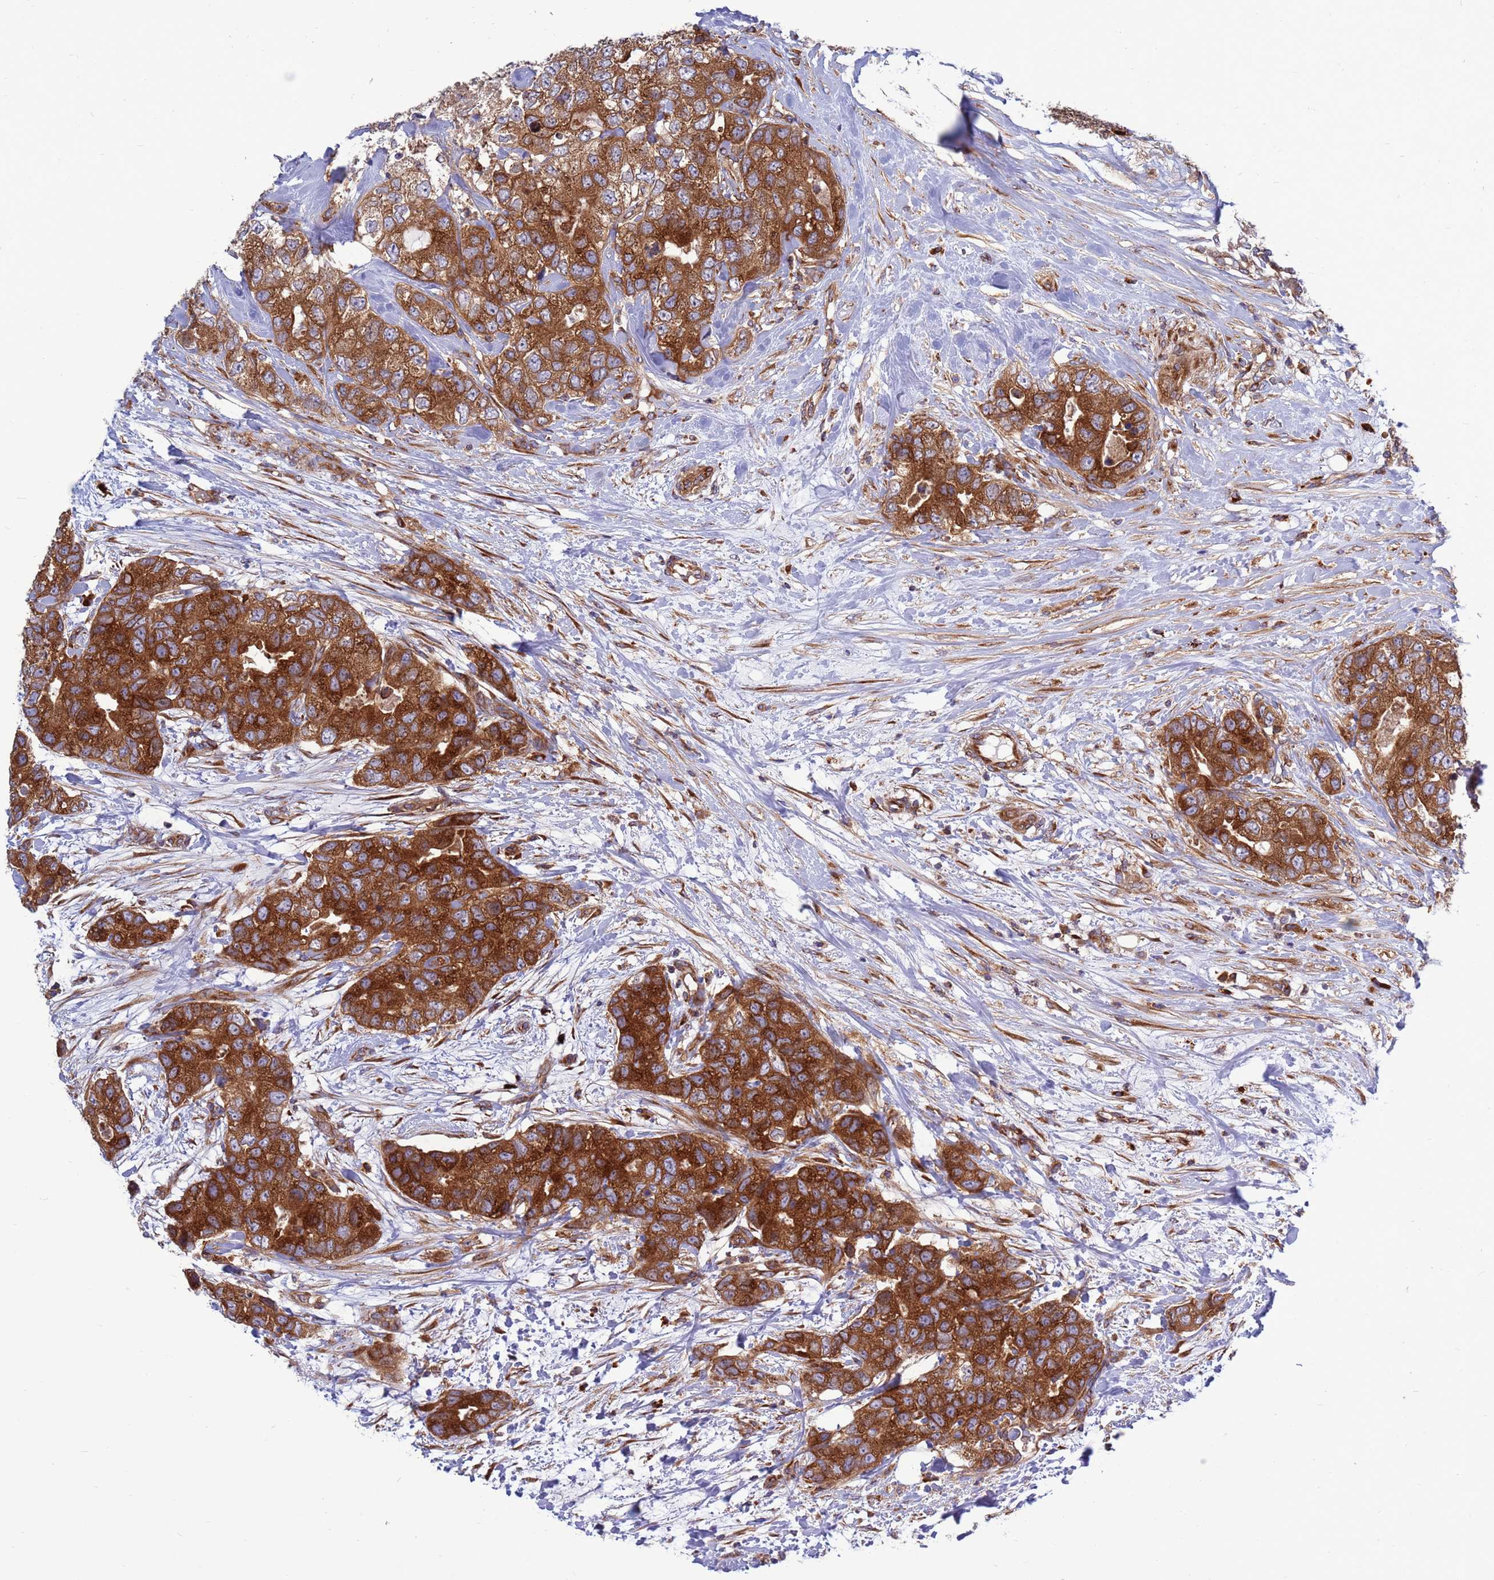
{"staining": {"intensity": "strong", "quantity": ">75%", "location": "cytoplasmic/membranous"}, "tissue": "breast cancer", "cell_type": "Tumor cells", "image_type": "cancer", "snomed": [{"axis": "morphology", "description": "Duct carcinoma"}, {"axis": "topography", "description": "Breast"}], "caption": "About >75% of tumor cells in human breast invasive ductal carcinoma display strong cytoplasmic/membranous protein staining as visualized by brown immunohistochemical staining.", "gene": "ZC3HAV1", "patient": {"sex": "female", "age": 62}}